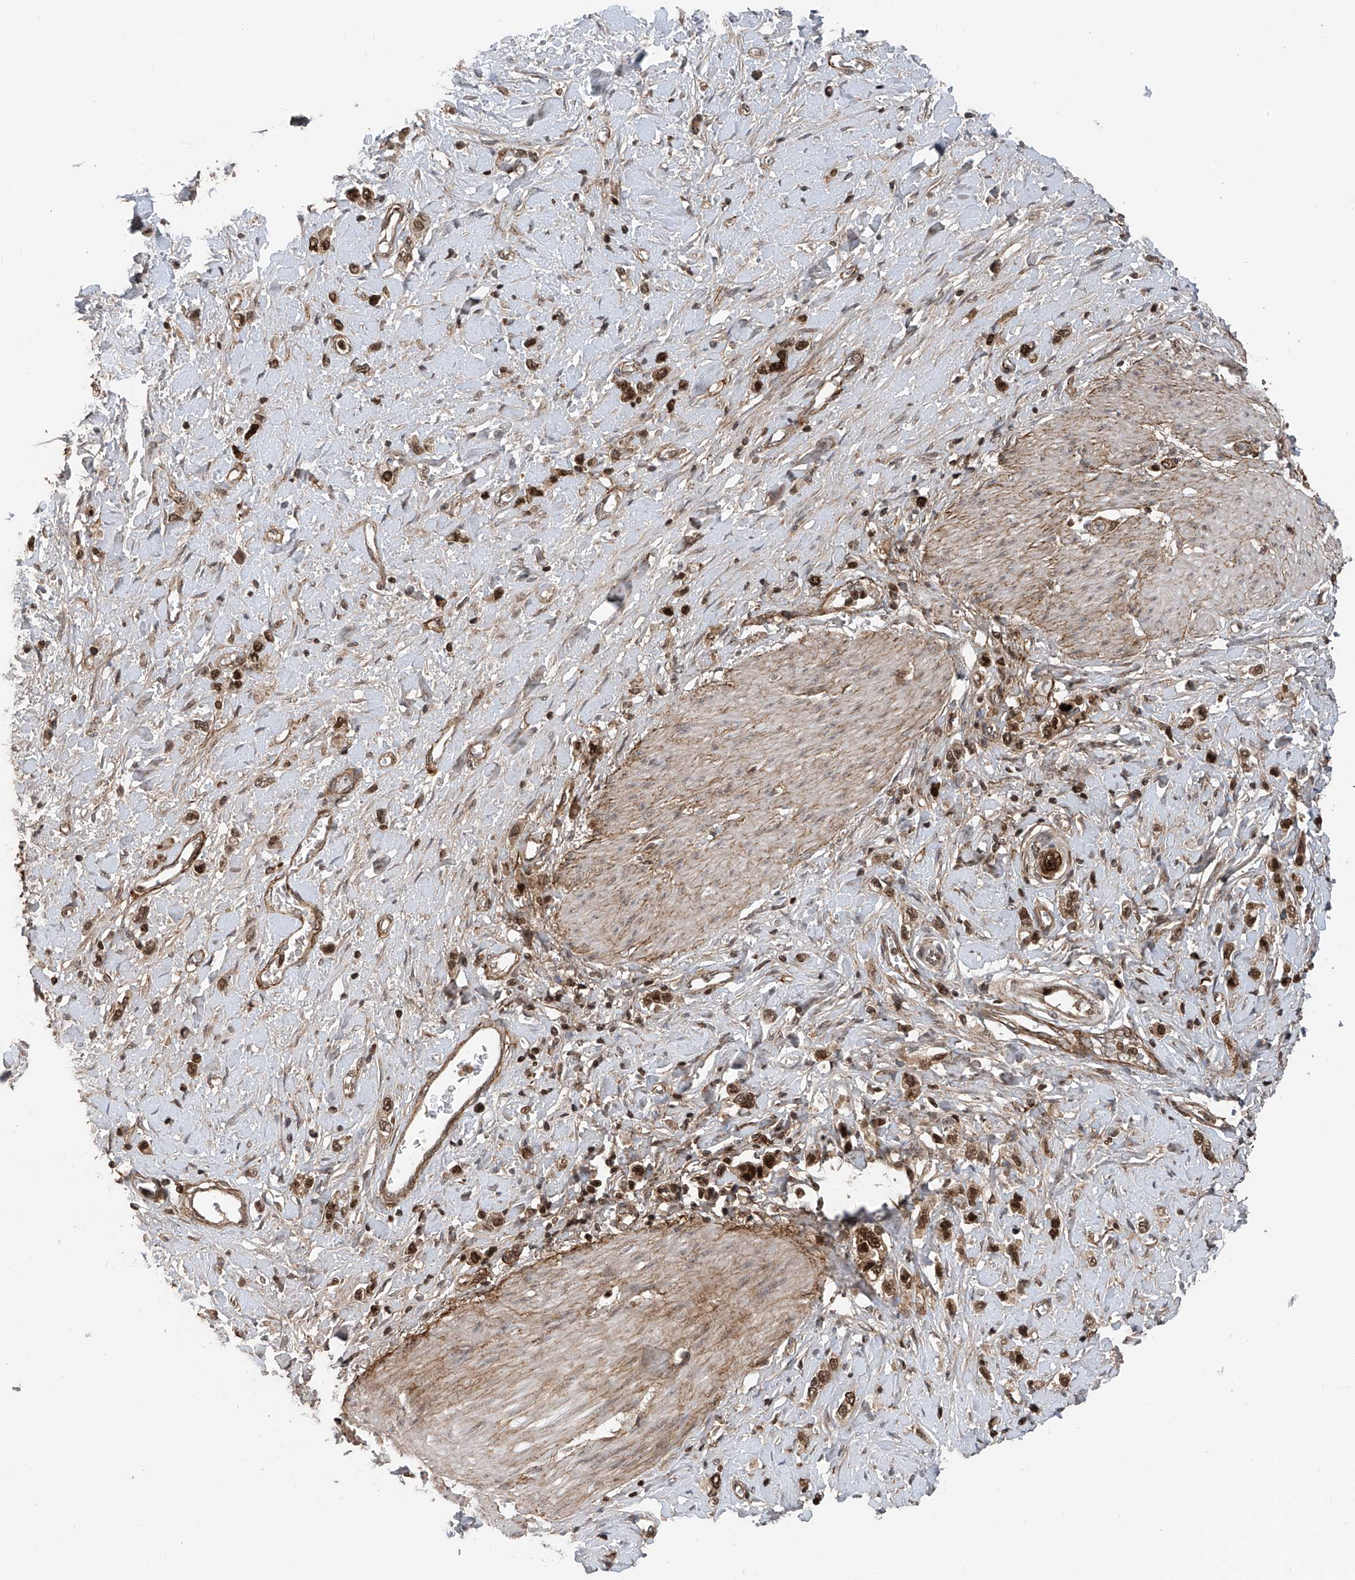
{"staining": {"intensity": "strong", "quantity": ">75%", "location": "nuclear"}, "tissue": "stomach cancer", "cell_type": "Tumor cells", "image_type": "cancer", "snomed": [{"axis": "morphology", "description": "Normal tissue, NOS"}, {"axis": "morphology", "description": "Adenocarcinoma, NOS"}, {"axis": "topography", "description": "Stomach, upper"}, {"axis": "topography", "description": "Stomach"}], "caption": "Immunohistochemistry (IHC) of stomach cancer demonstrates high levels of strong nuclear expression in approximately >75% of tumor cells.", "gene": "DNAJC9", "patient": {"sex": "female", "age": 65}}